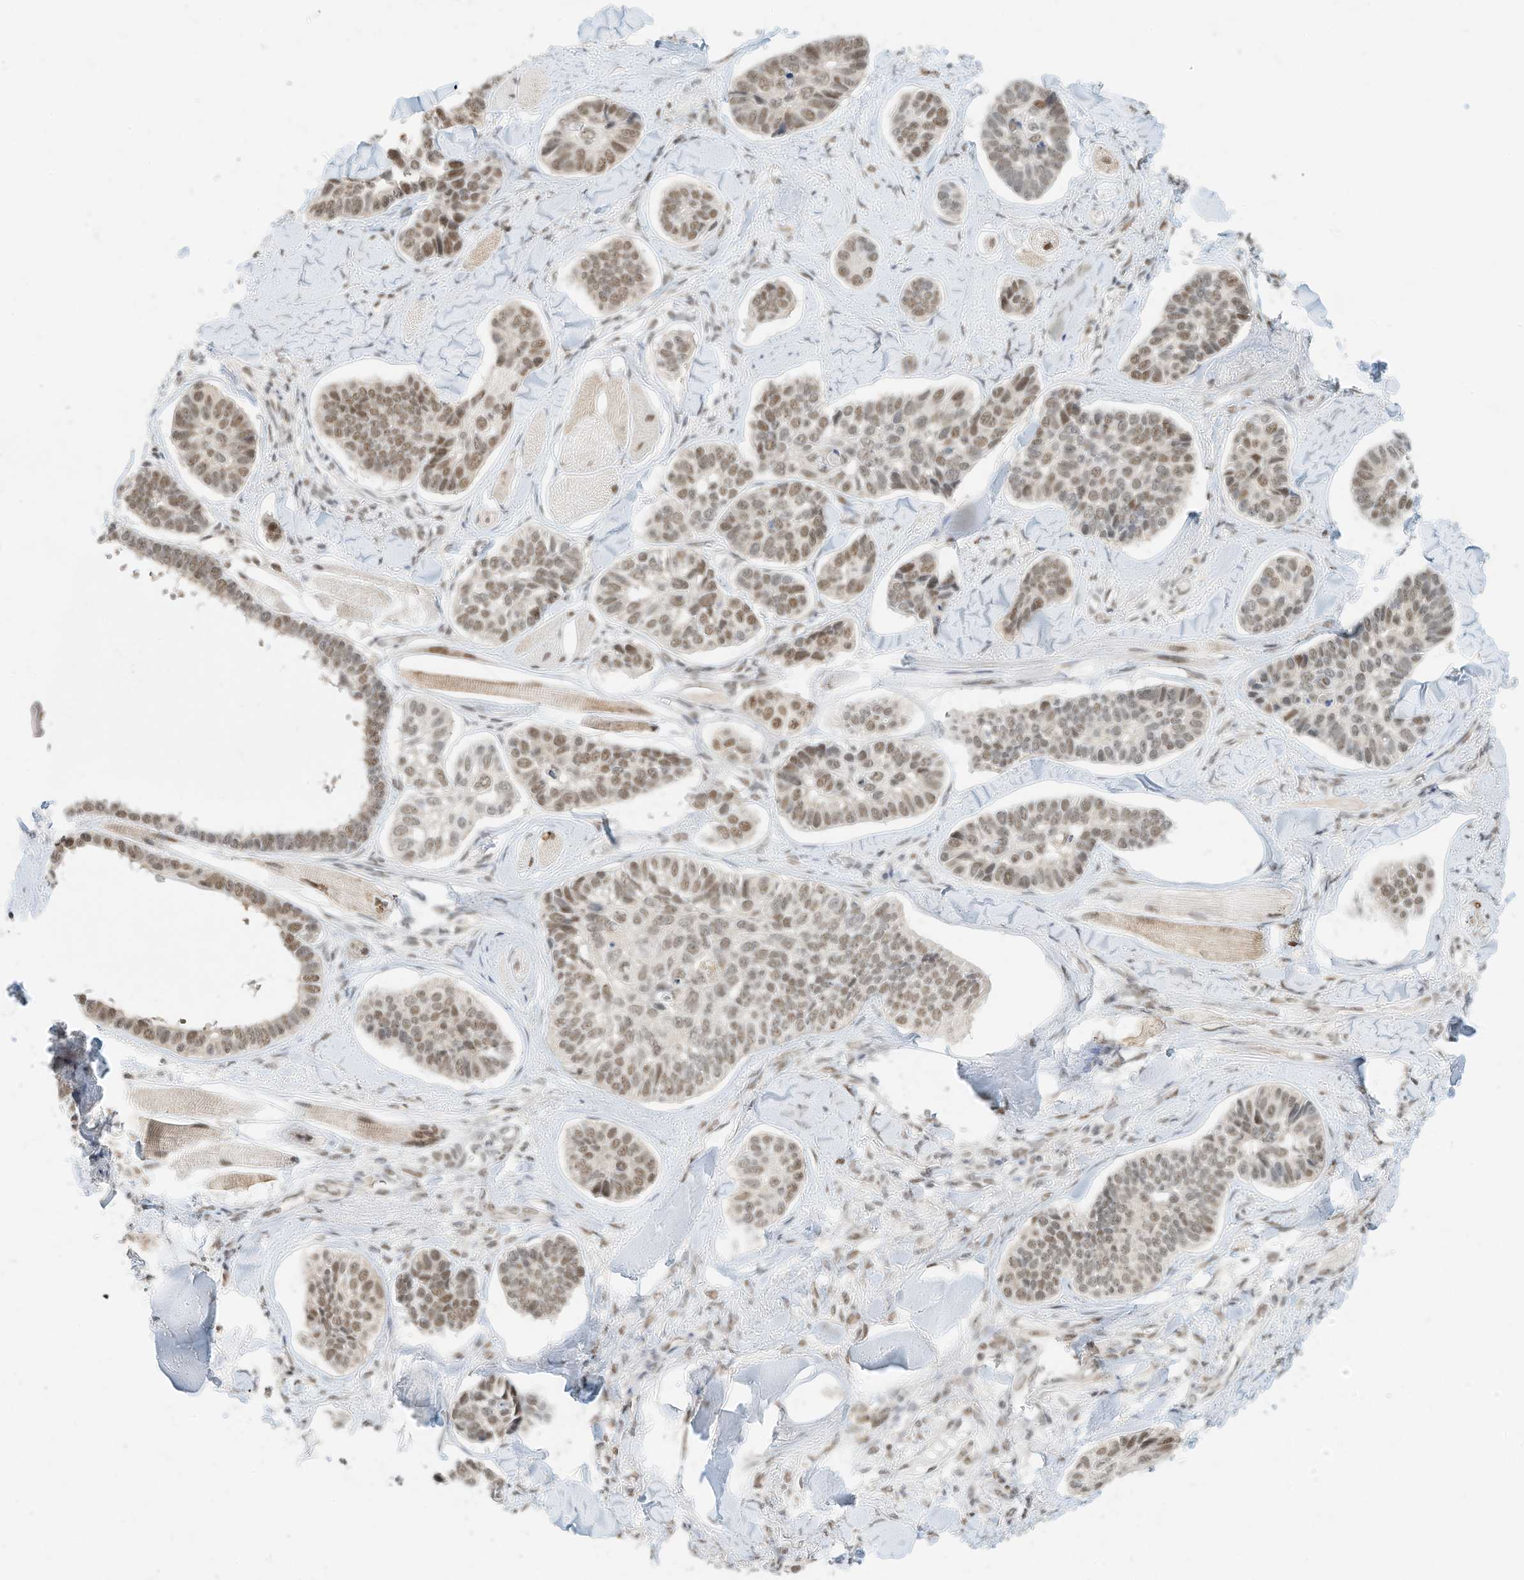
{"staining": {"intensity": "moderate", "quantity": ">75%", "location": "nuclear"}, "tissue": "skin cancer", "cell_type": "Tumor cells", "image_type": "cancer", "snomed": [{"axis": "morphology", "description": "Basal cell carcinoma"}, {"axis": "topography", "description": "Skin"}], "caption": "Skin cancer stained with DAB (3,3'-diaminobenzidine) immunohistochemistry (IHC) displays medium levels of moderate nuclear positivity in approximately >75% of tumor cells.", "gene": "OGT", "patient": {"sex": "male", "age": 62}}